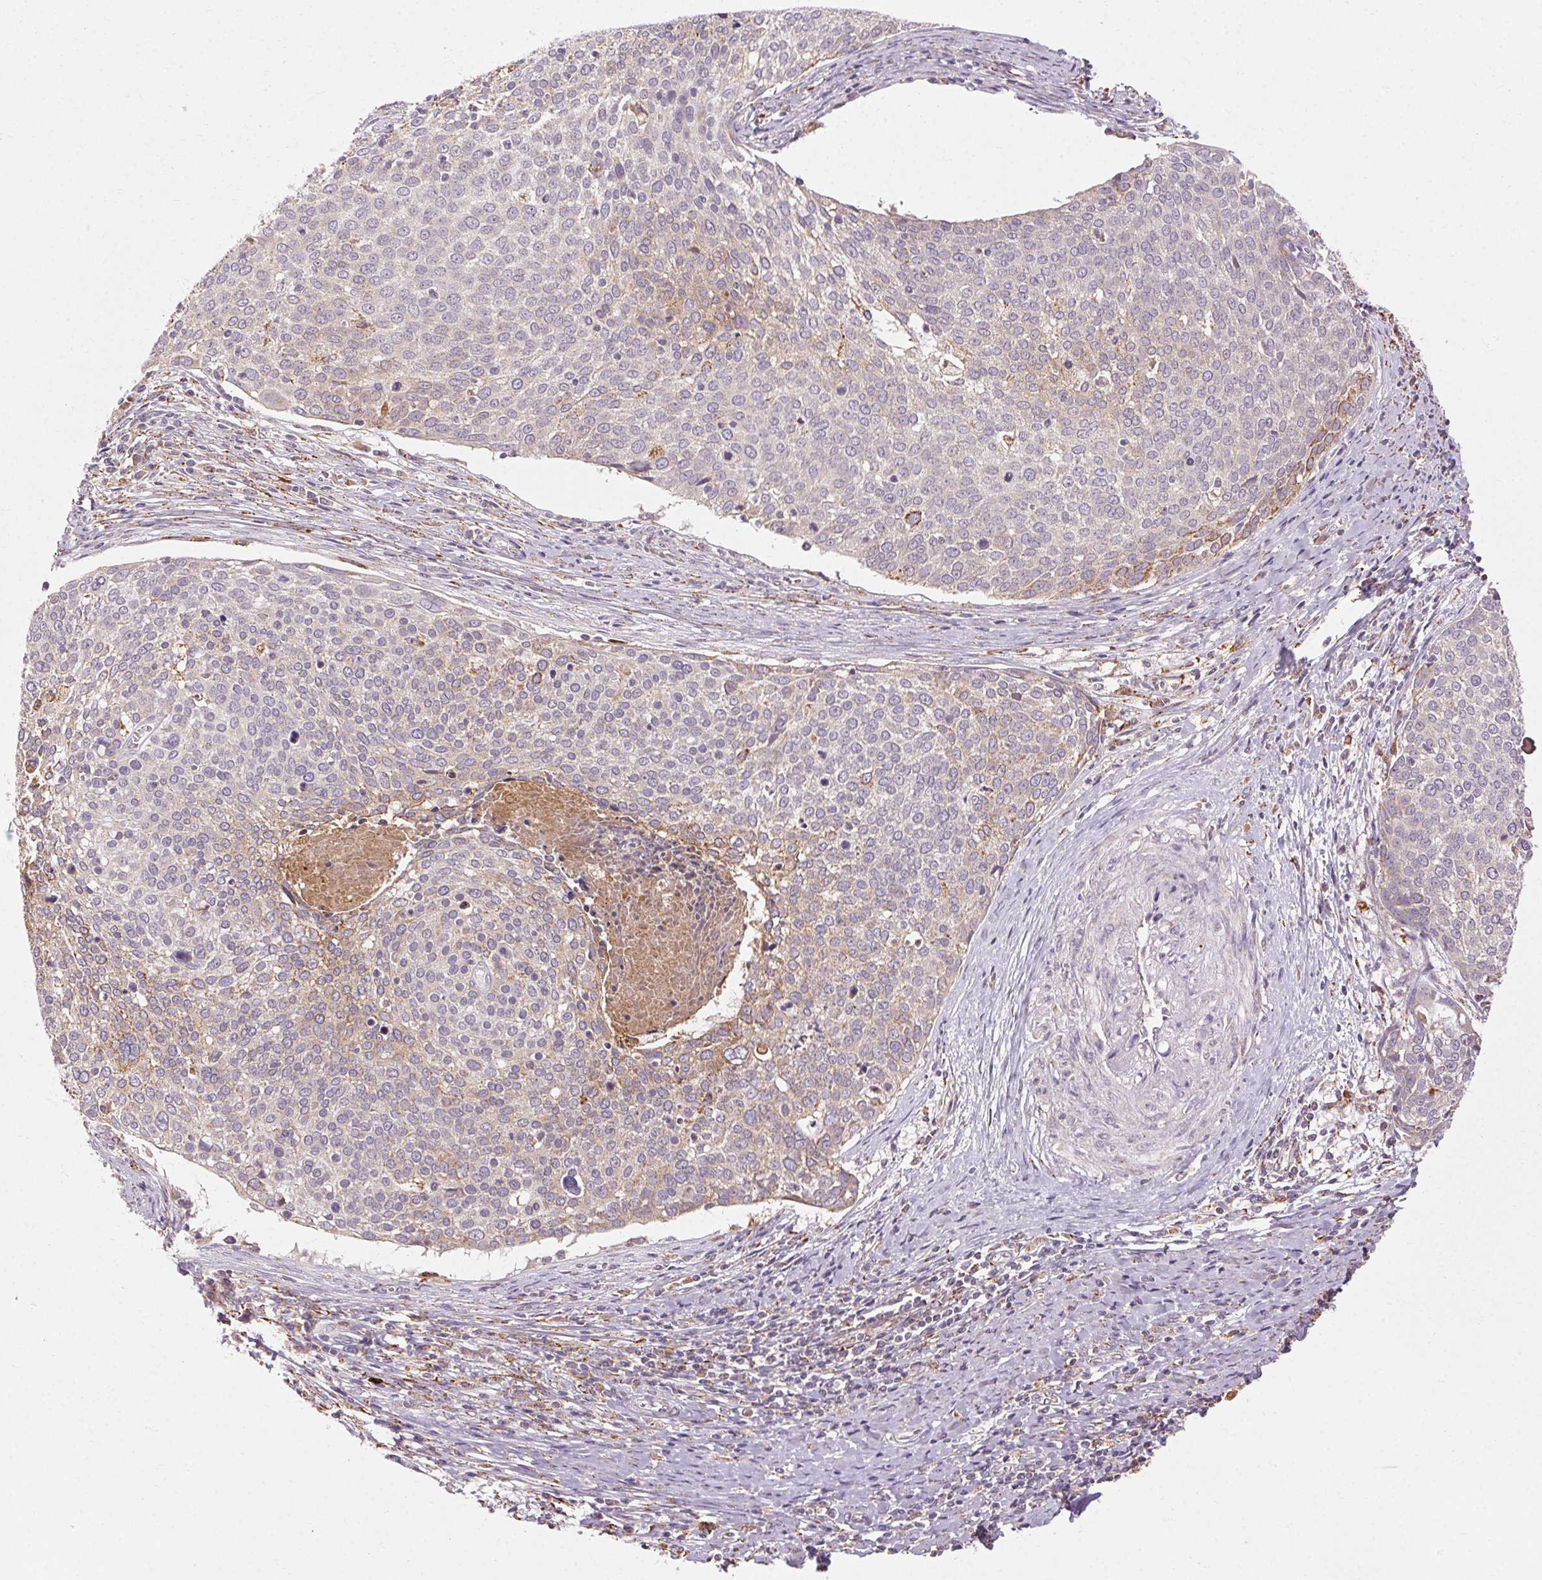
{"staining": {"intensity": "weak", "quantity": "25%-75%", "location": "cytoplasmic/membranous"}, "tissue": "cervical cancer", "cell_type": "Tumor cells", "image_type": "cancer", "snomed": [{"axis": "morphology", "description": "Squamous cell carcinoma, NOS"}, {"axis": "topography", "description": "Cervix"}], "caption": "Immunohistochemistry (IHC) image of cervical squamous cell carcinoma stained for a protein (brown), which exhibits low levels of weak cytoplasmic/membranous positivity in approximately 25%-75% of tumor cells.", "gene": "REP15", "patient": {"sex": "female", "age": 39}}